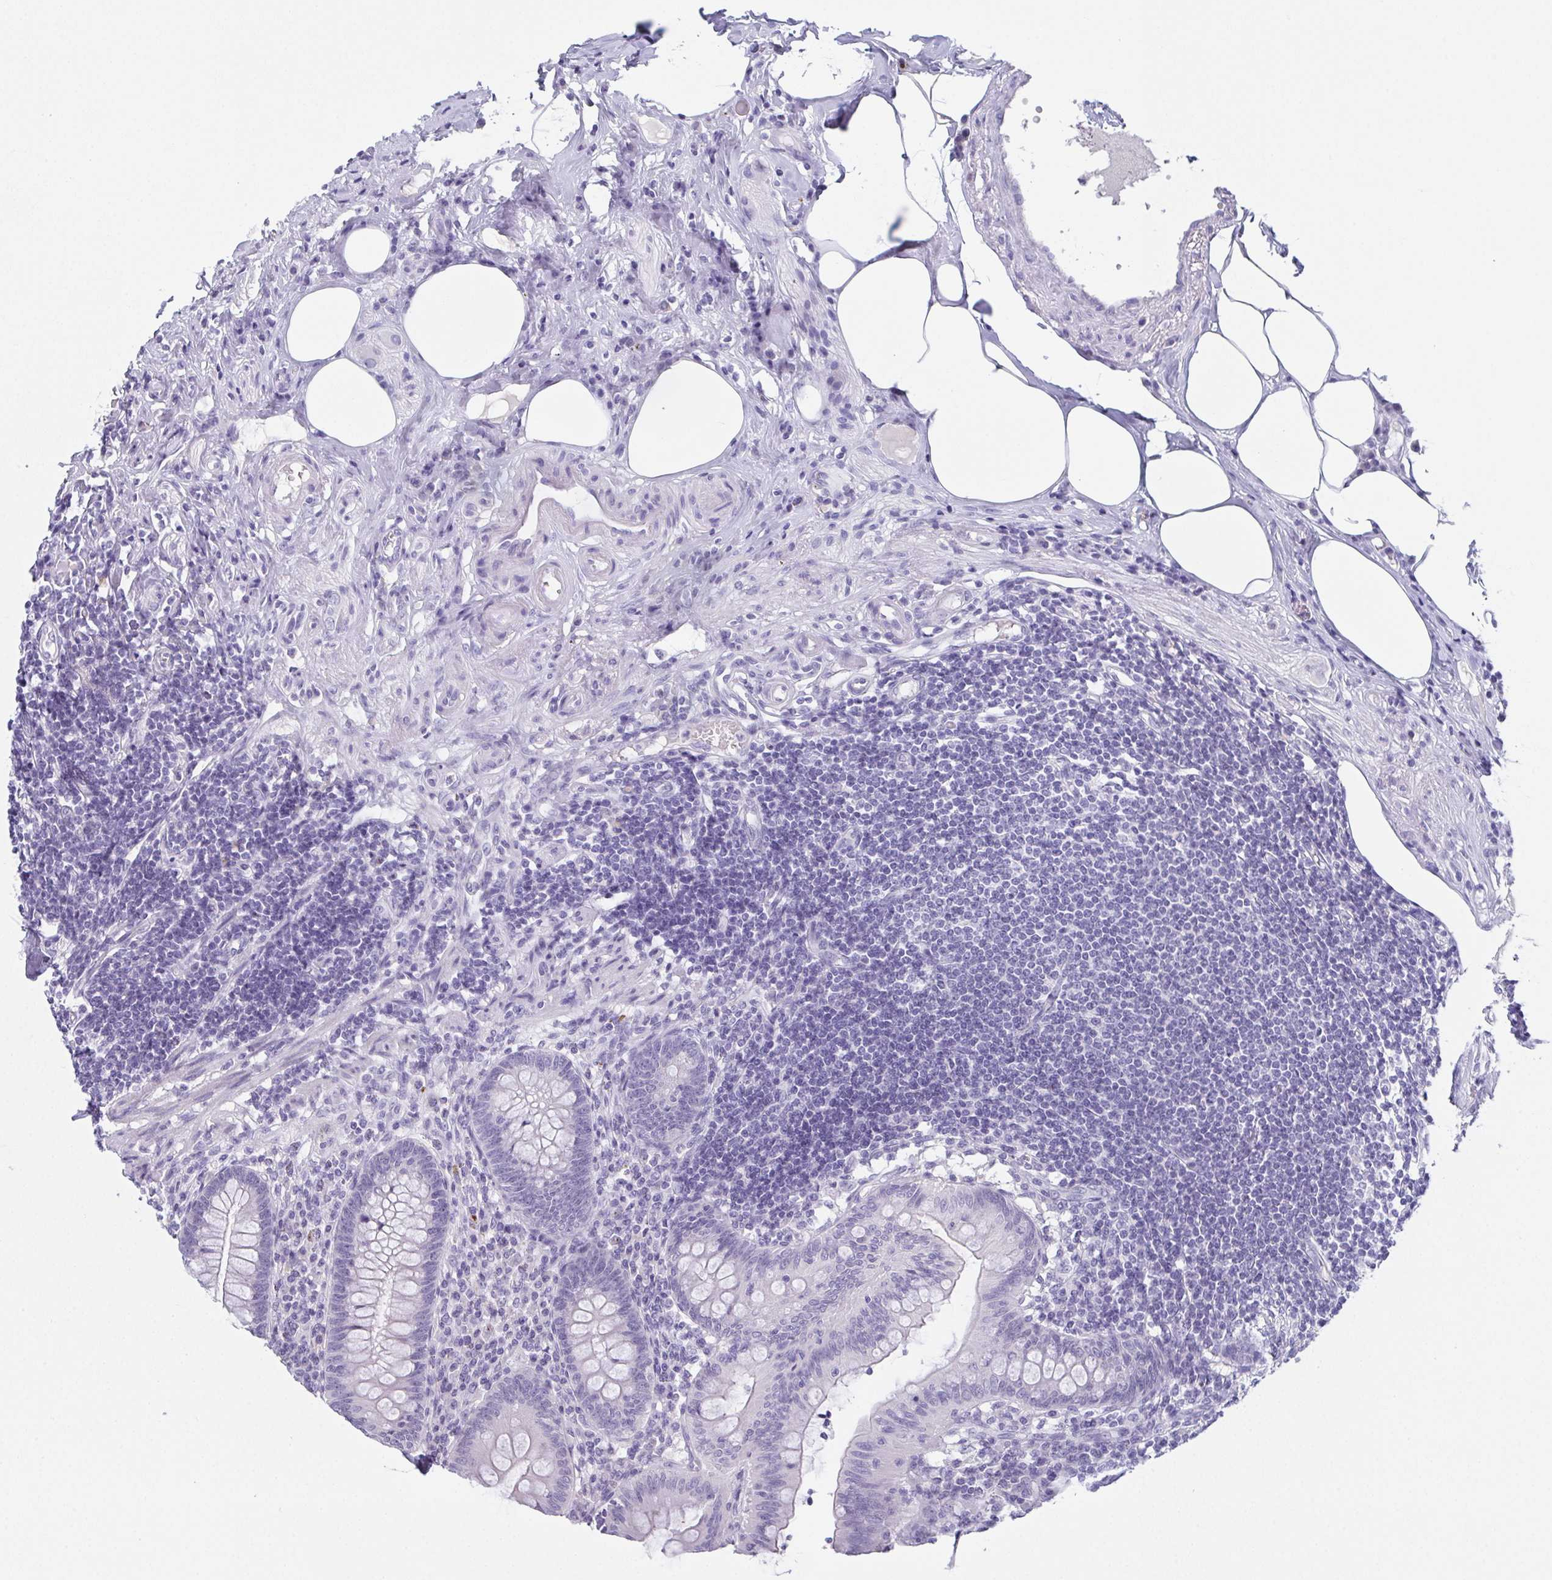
{"staining": {"intensity": "negative", "quantity": "none", "location": "none"}, "tissue": "appendix", "cell_type": "Glandular cells", "image_type": "normal", "snomed": [{"axis": "morphology", "description": "Normal tissue, NOS"}, {"axis": "topography", "description": "Appendix"}], "caption": "Immunohistochemical staining of normal appendix demonstrates no significant staining in glandular cells. (Stains: DAB (3,3'-diaminobenzidine) immunohistochemistry (IHC) with hematoxylin counter stain, Microscopy: brightfield microscopy at high magnification).", "gene": "SLC36A2", "patient": {"sex": "female", "age": 57}}